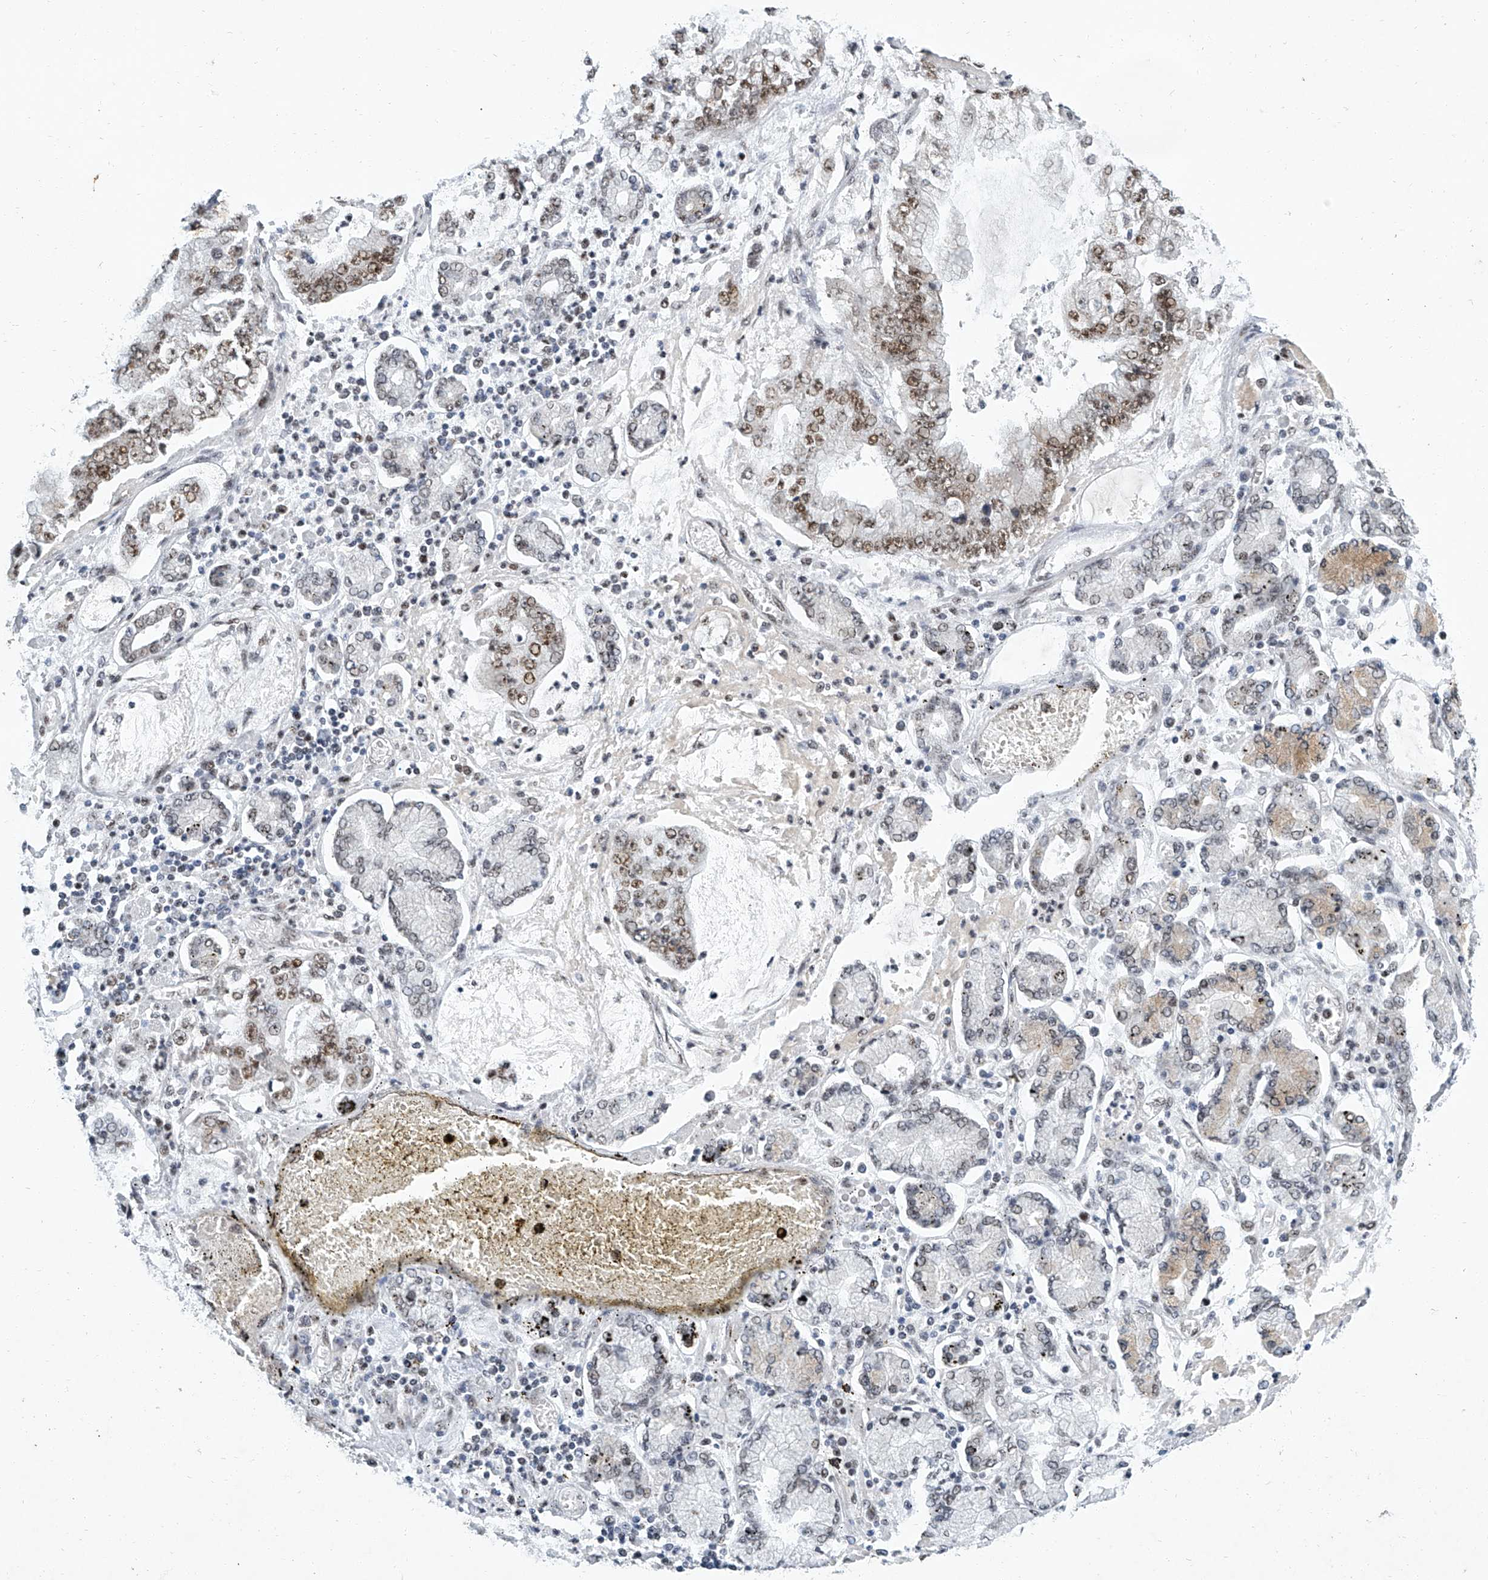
{"staining": {"intensity": "moderate", "quantity": "<25%", "location": "nuclear"}, "tissue": "stomach cancer", "cell_type": "Tumor cells", "image_type": "cancer", "snomed": [{"axis": "morphology", "description": "Adenocarcinoma, NOS"}, {"axis": "topography", "description": "Stomach"}], "caption": "IHC photomicrograph of stomach cancer (adenocarcinoma) stained for a protein (brown), which exhibits low levels of moderate nuclear expression in about <25% of tumor cells.", "gene": "TFDP1", "patient": {"sex": "male", "age": 76}}